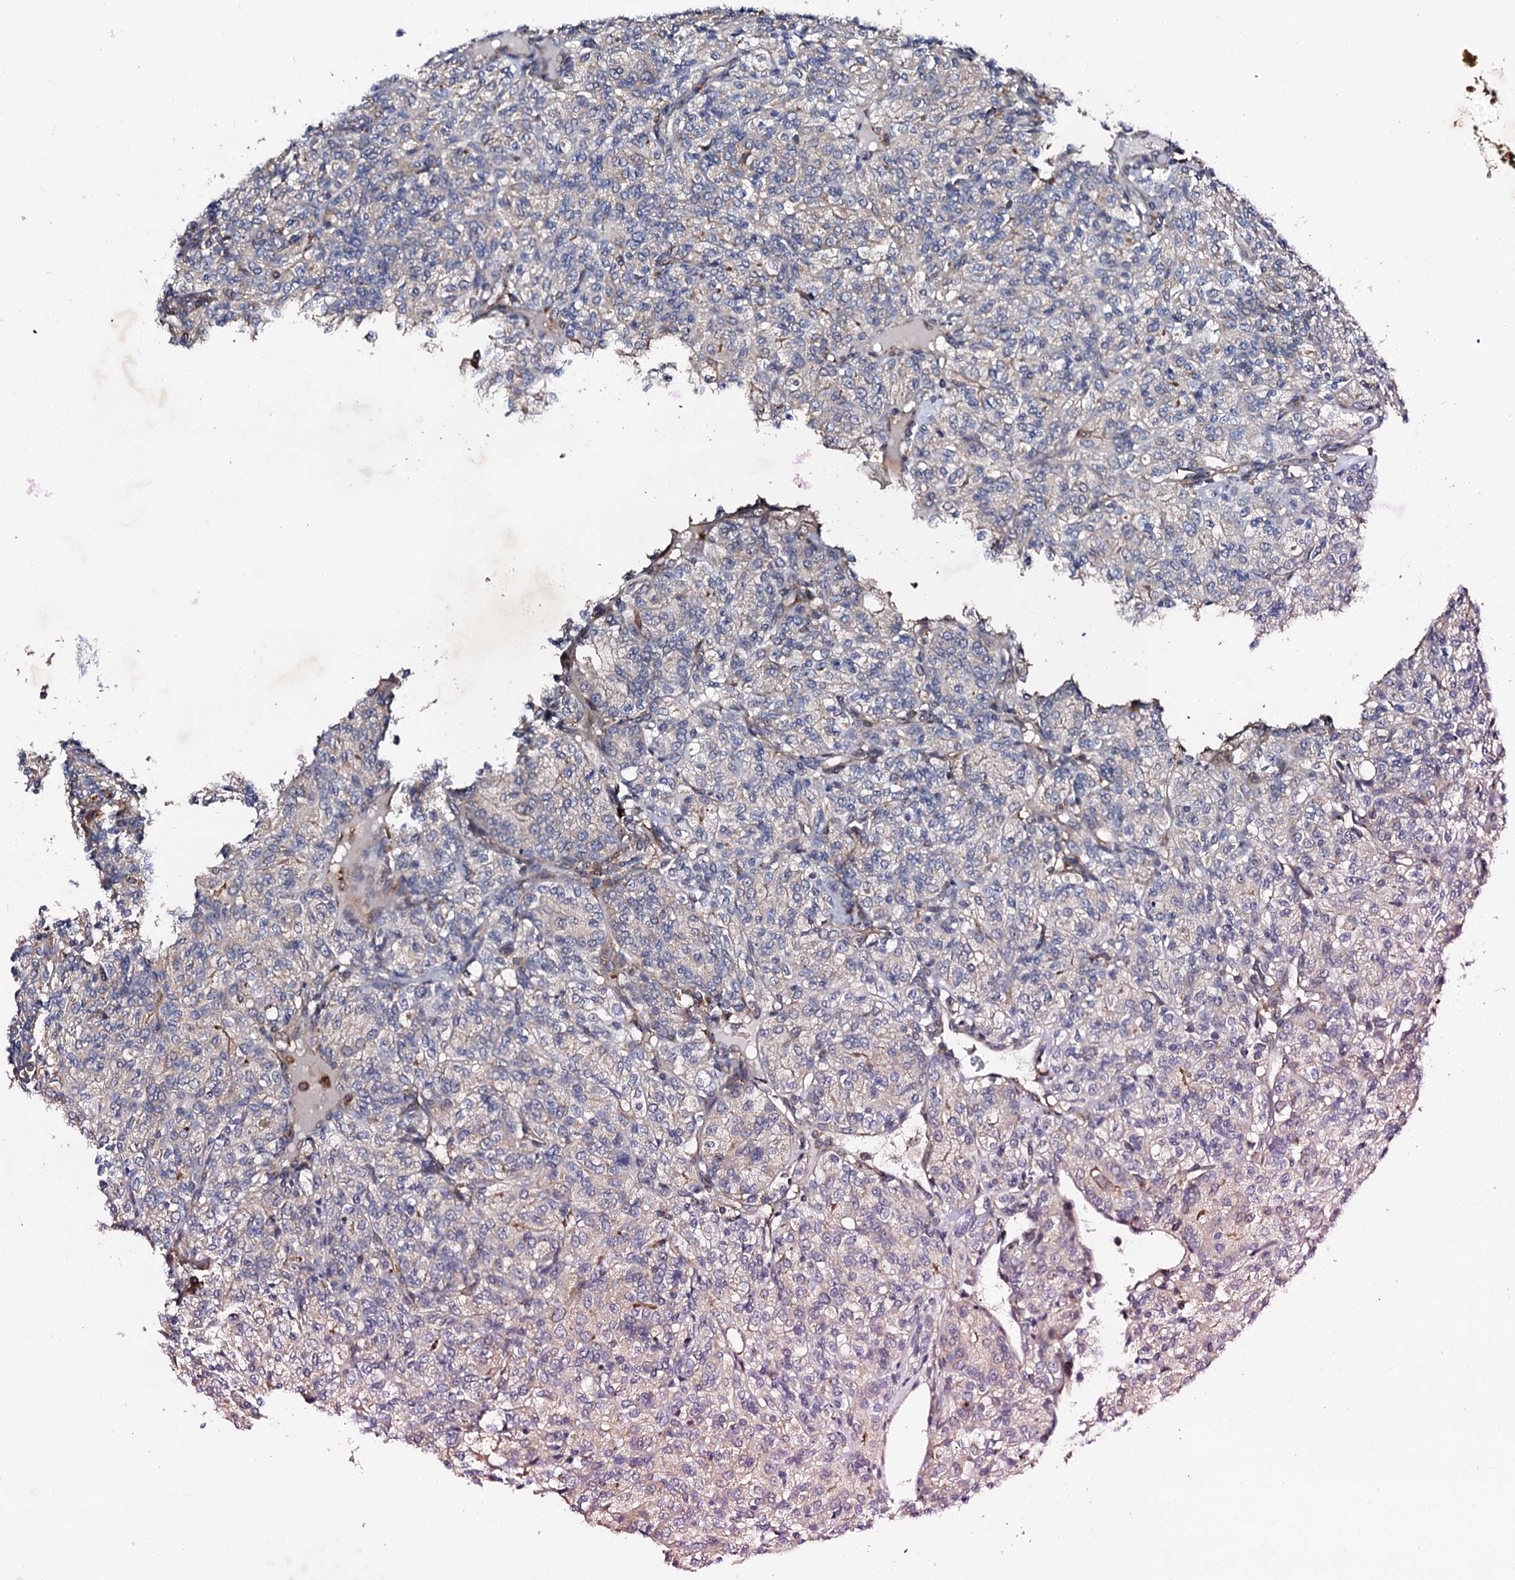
{"staining": {"intensity": "weak", "quantity": "<25%", "location": "cytoplasmic/membranous"}, "tissue": "renal cancer", "cell_type": "Tumor cells", "image_type": "cancer", "snomed": [{"axis": "morphology", "description": "Adenocarcinoma, NOS"}, {"axis": "topography", "description": "Kidney"}], "caption": "A histopathology image of human adenocarcinoma (renal) is negative for staining in tumor cells. Nuclei are stained in blue.", "gene": "GTPBP4", "patient": {"sex": "male", "age": 77}}